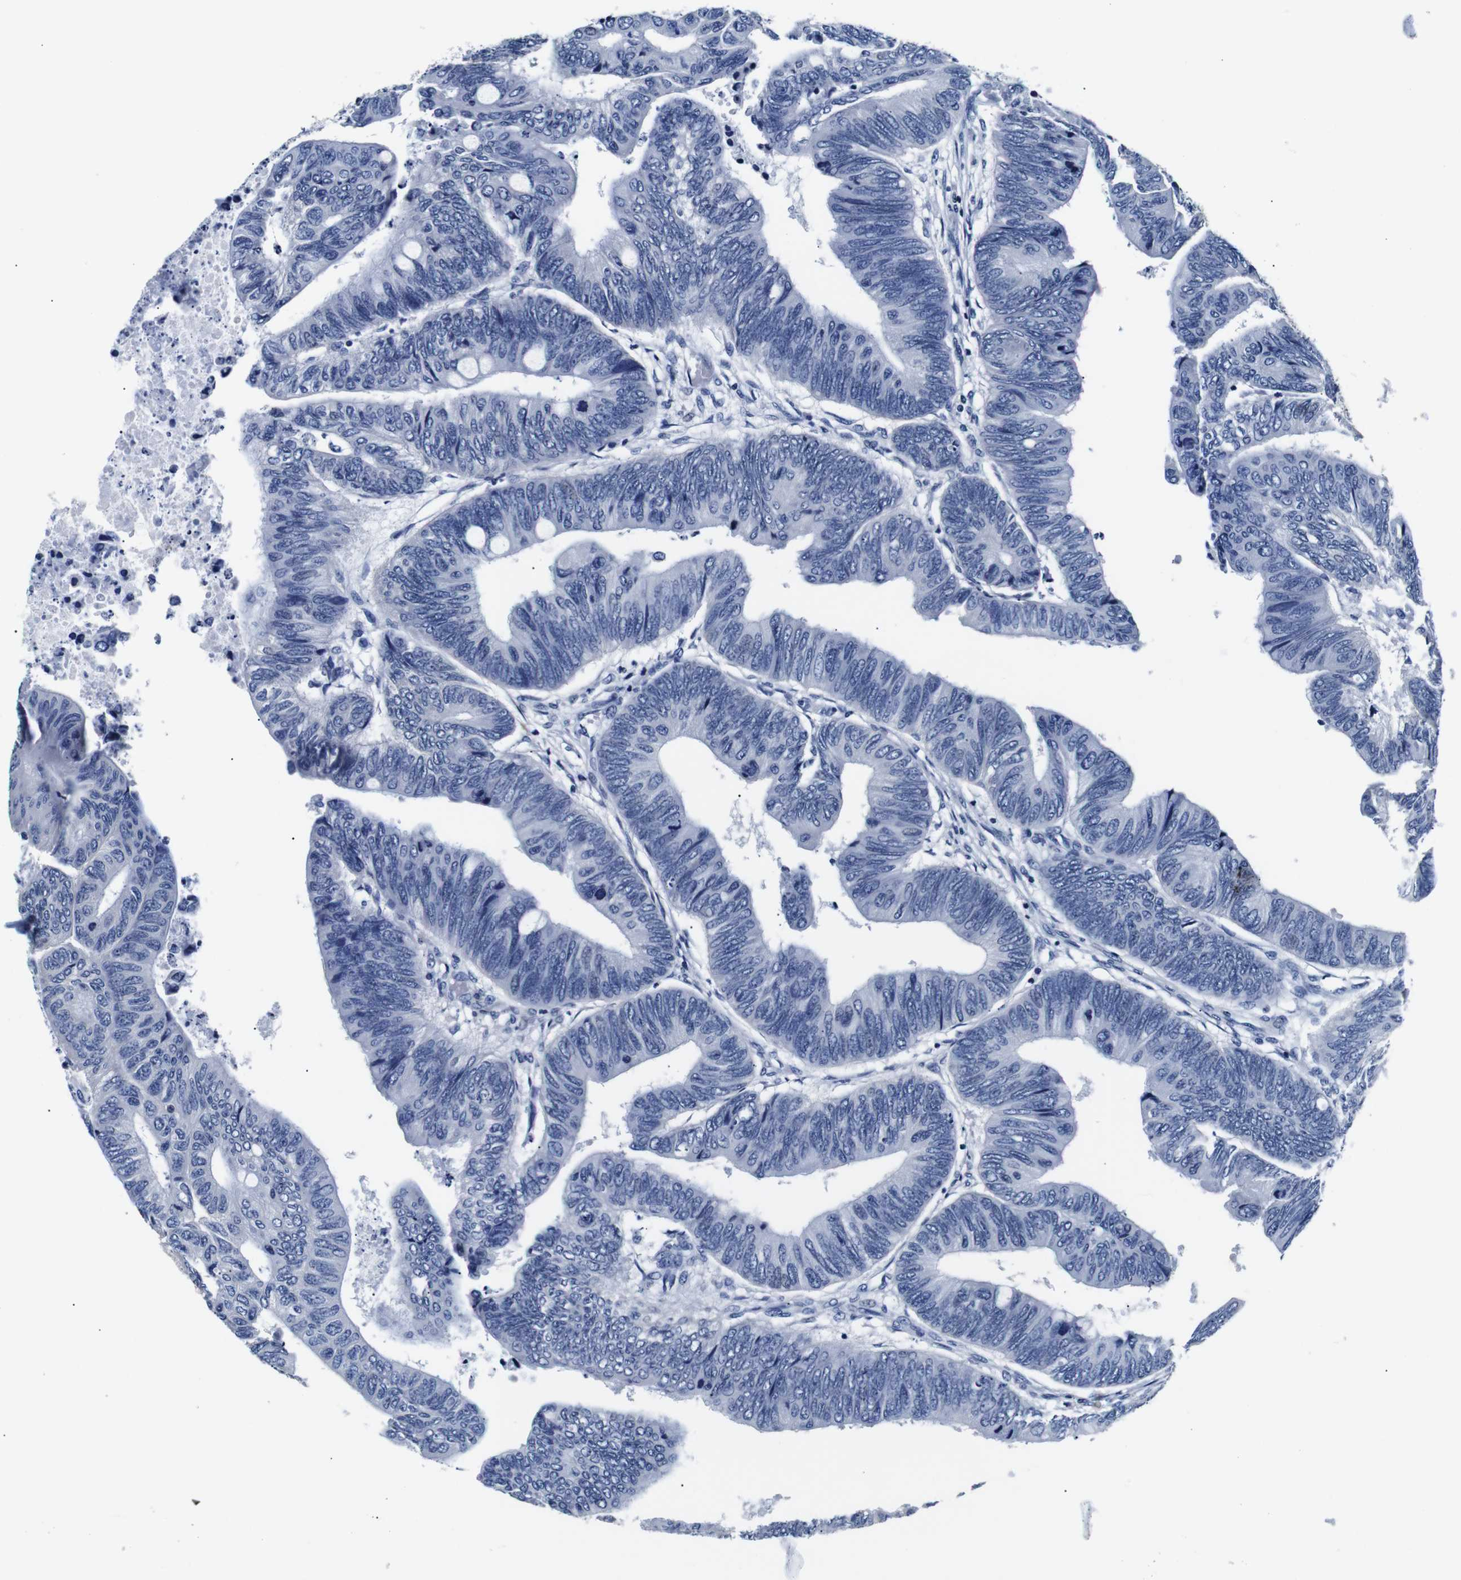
{"staining": {"intensity": "negative", "quantity": "none", "location": "none"}, "tissue": "colorectal cancer", "cell_type": "Tumor cells", "image_type": "cancer", "snomed": [{"axis": "morphology", "description": "Normal tissue, NOS"}, {"axis": "morphology", "description": "Adenocarcinoma, NOS"}, {"axis": "topography", "description": "Rectum"}, {"axis": "topography", "description": "Peripheral nerve tissue"}], "caption": "IHC of human colorectal adenocarcinoma demonstrates no staining in tumor cells.", "gene": "GAP43", "patient": {"sex": "male", "age": 92}}